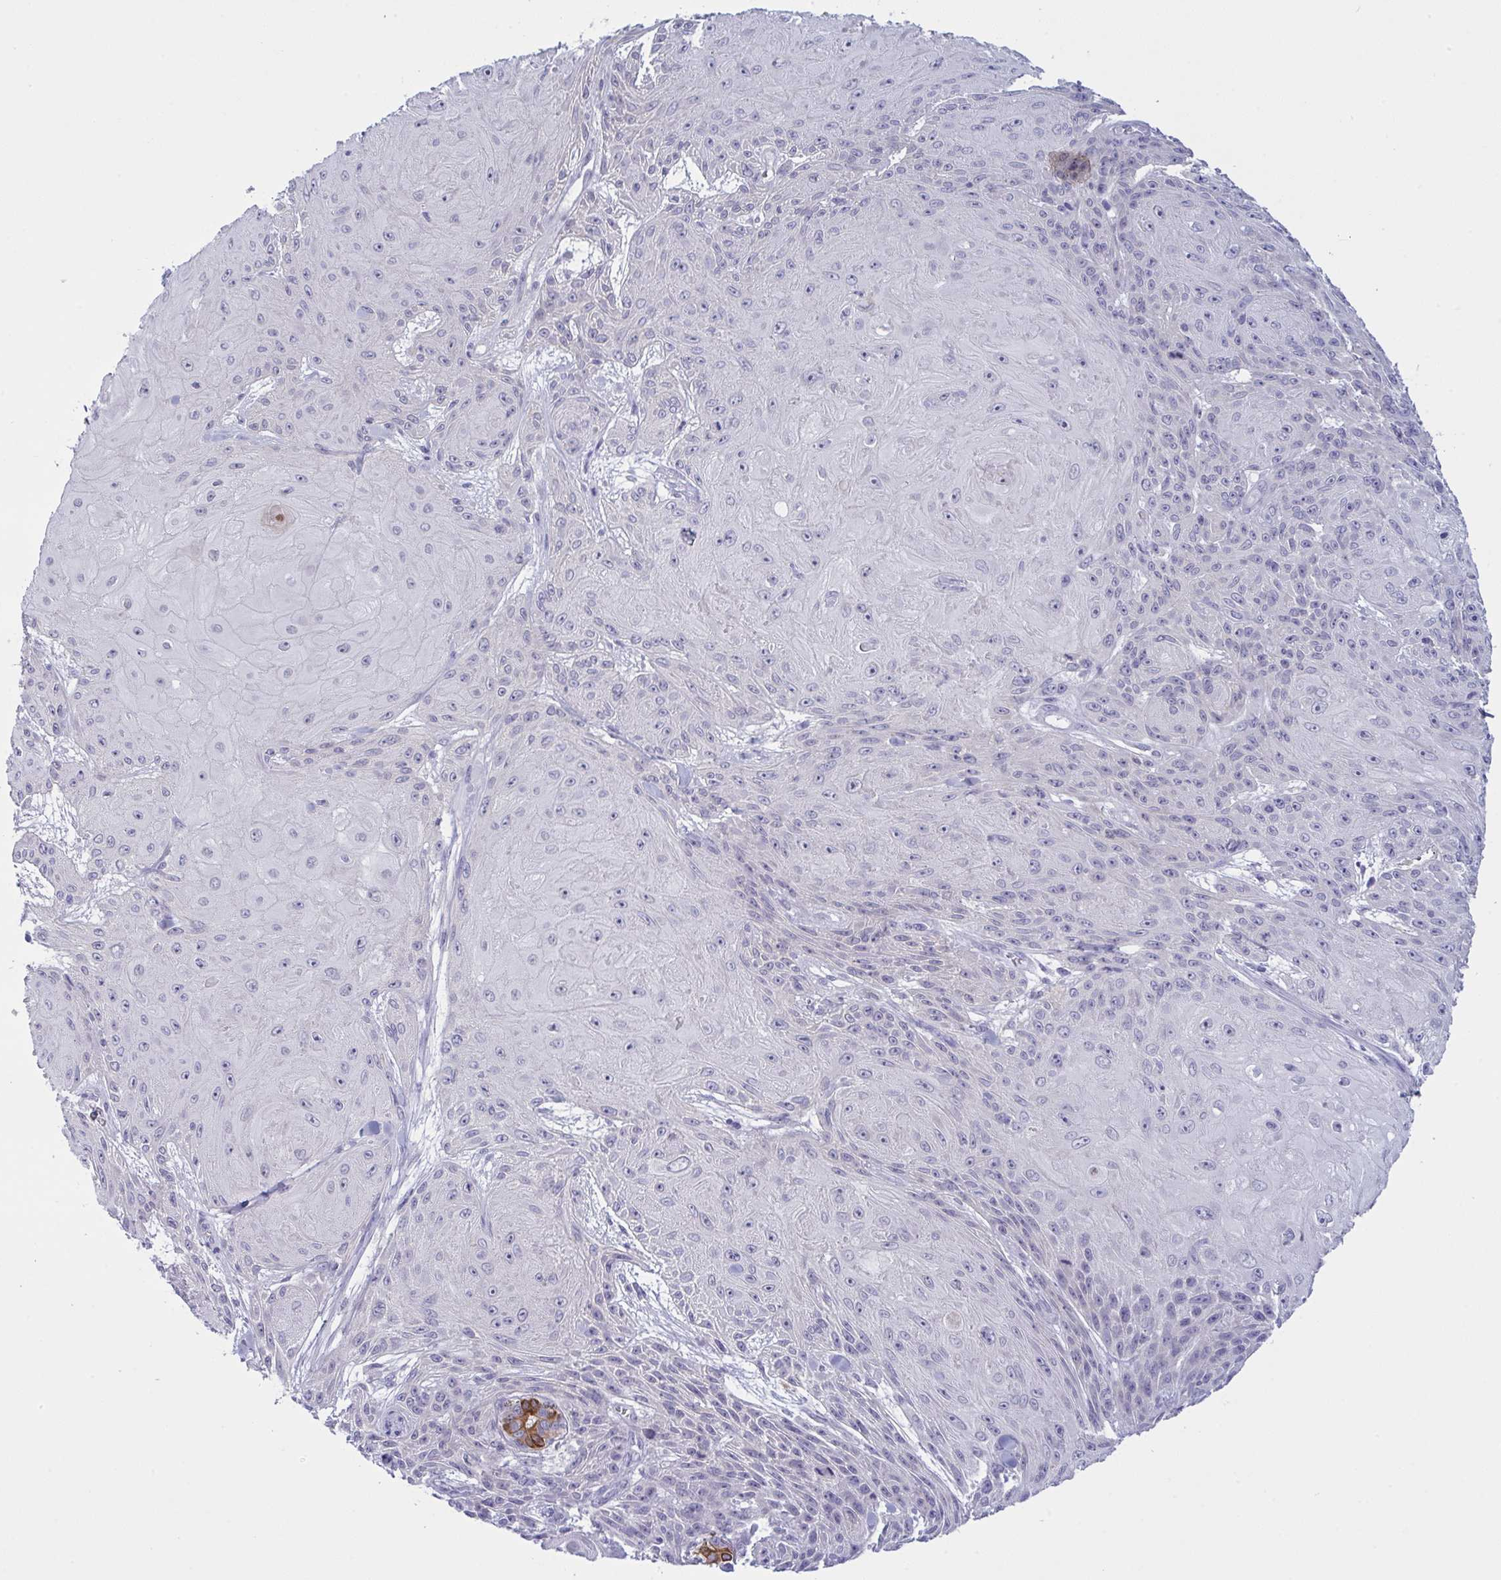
{"staining": {"intensity": "negative", "quantity": "none", "location": "none"}, "tissue": "skin cancer", "cell_type": "Tumor cells", "image_type": "cancer", "snomed": [{"axis": "morphology", "description": "Squamous cell carcinoma, NOS"}, {"axis": "topography", "description": "Skin"}], "caption": "A high-resolution image shows IHC staining of squamous cell carcinoma (skin), which reveals no significant expression in tumor cells.", "gene": "TENT5D", "patient": {"sex": "male", "age": 88}}